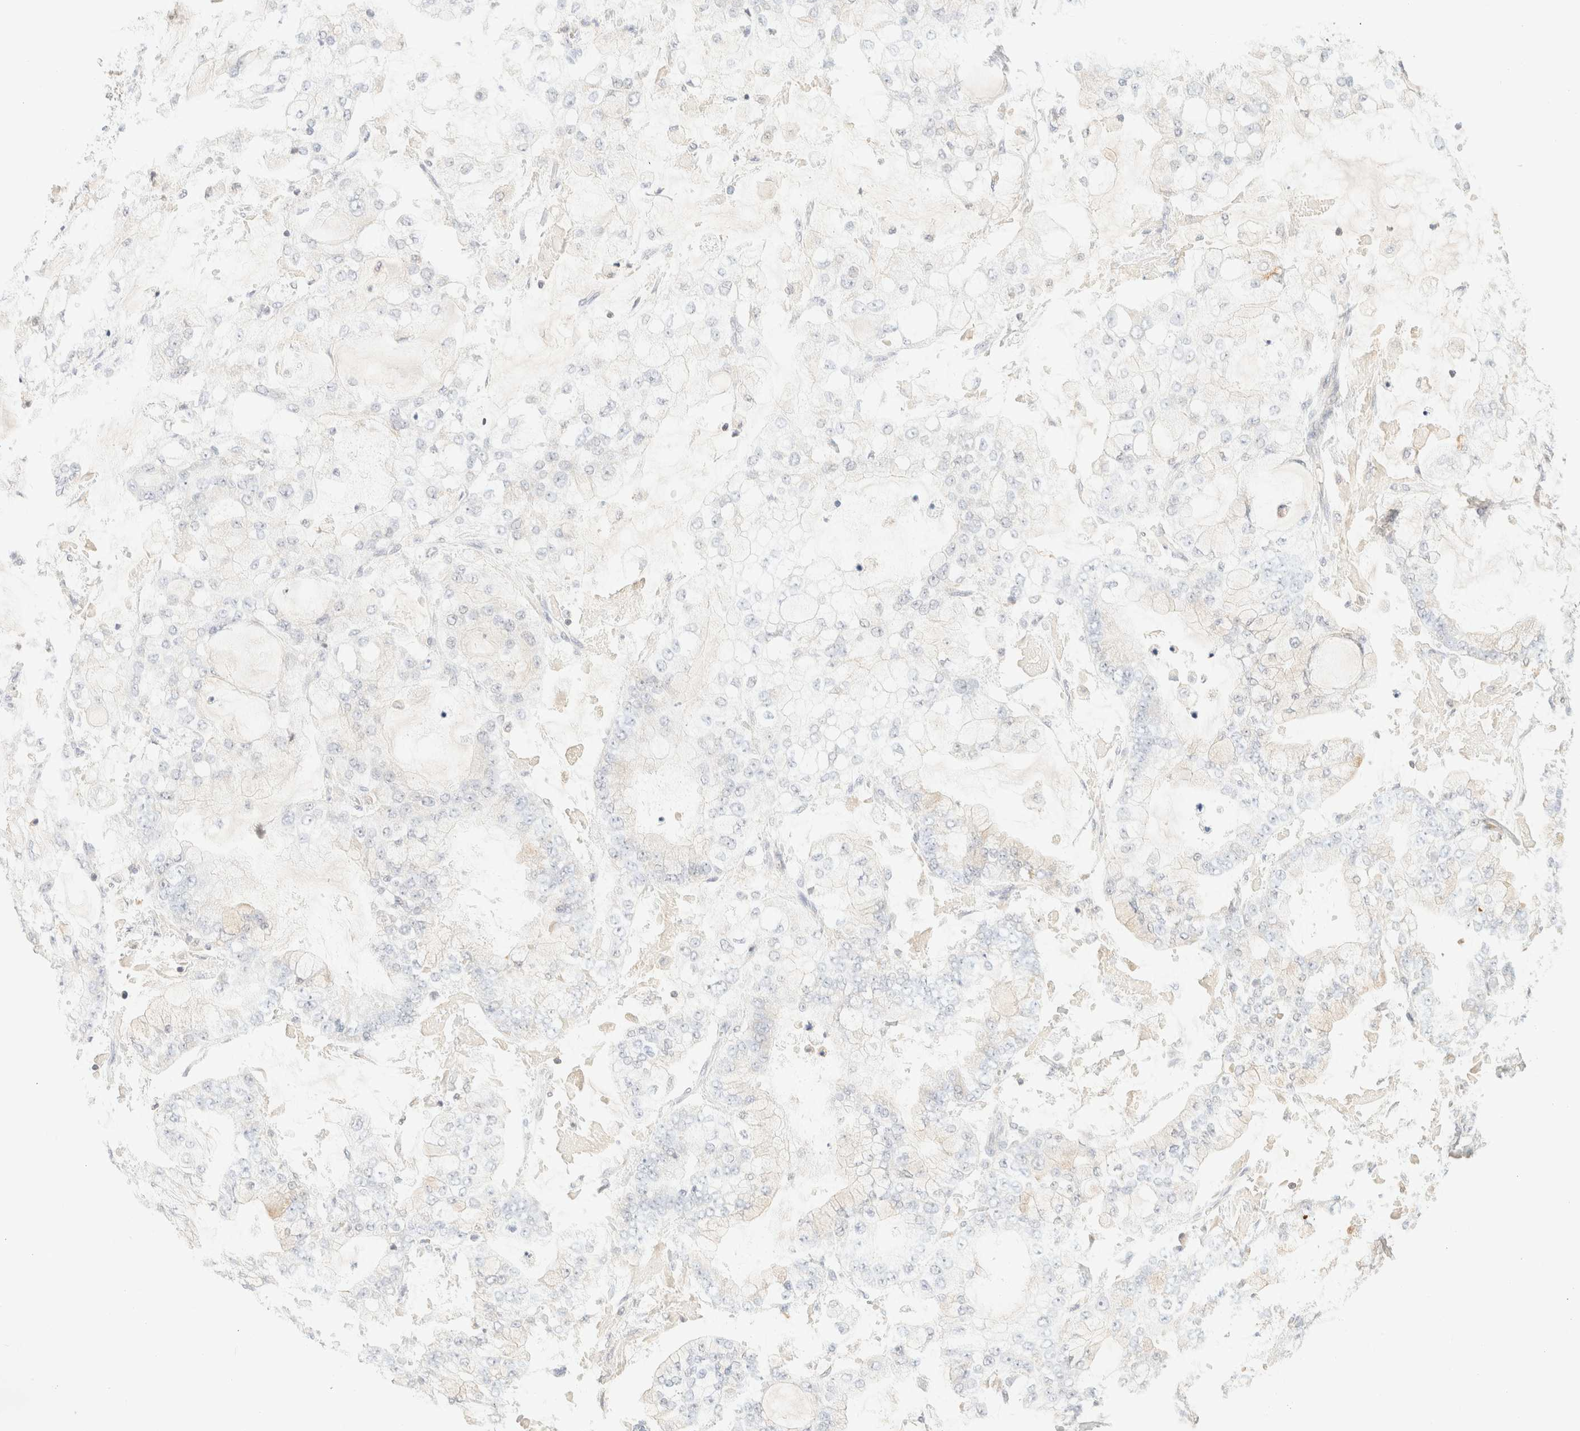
{"staining": {"intensity": "negative", "quantity": "none", "location": "none"}, "tissue": "stomach cancer", "cell_type": "Tumor cells", "image_type": "cancer", "snomed": [{"axis": "morphology", "description": "Adenocarcinoma, NOS"}, {"axis": "topography", "description": "Stomach"}], "caption": "Tumor cells show no significant protein positivity in stomach adenocarcinoma.", "gene": "TIMD4", "patient": {"sex": "male", "age": 76}}